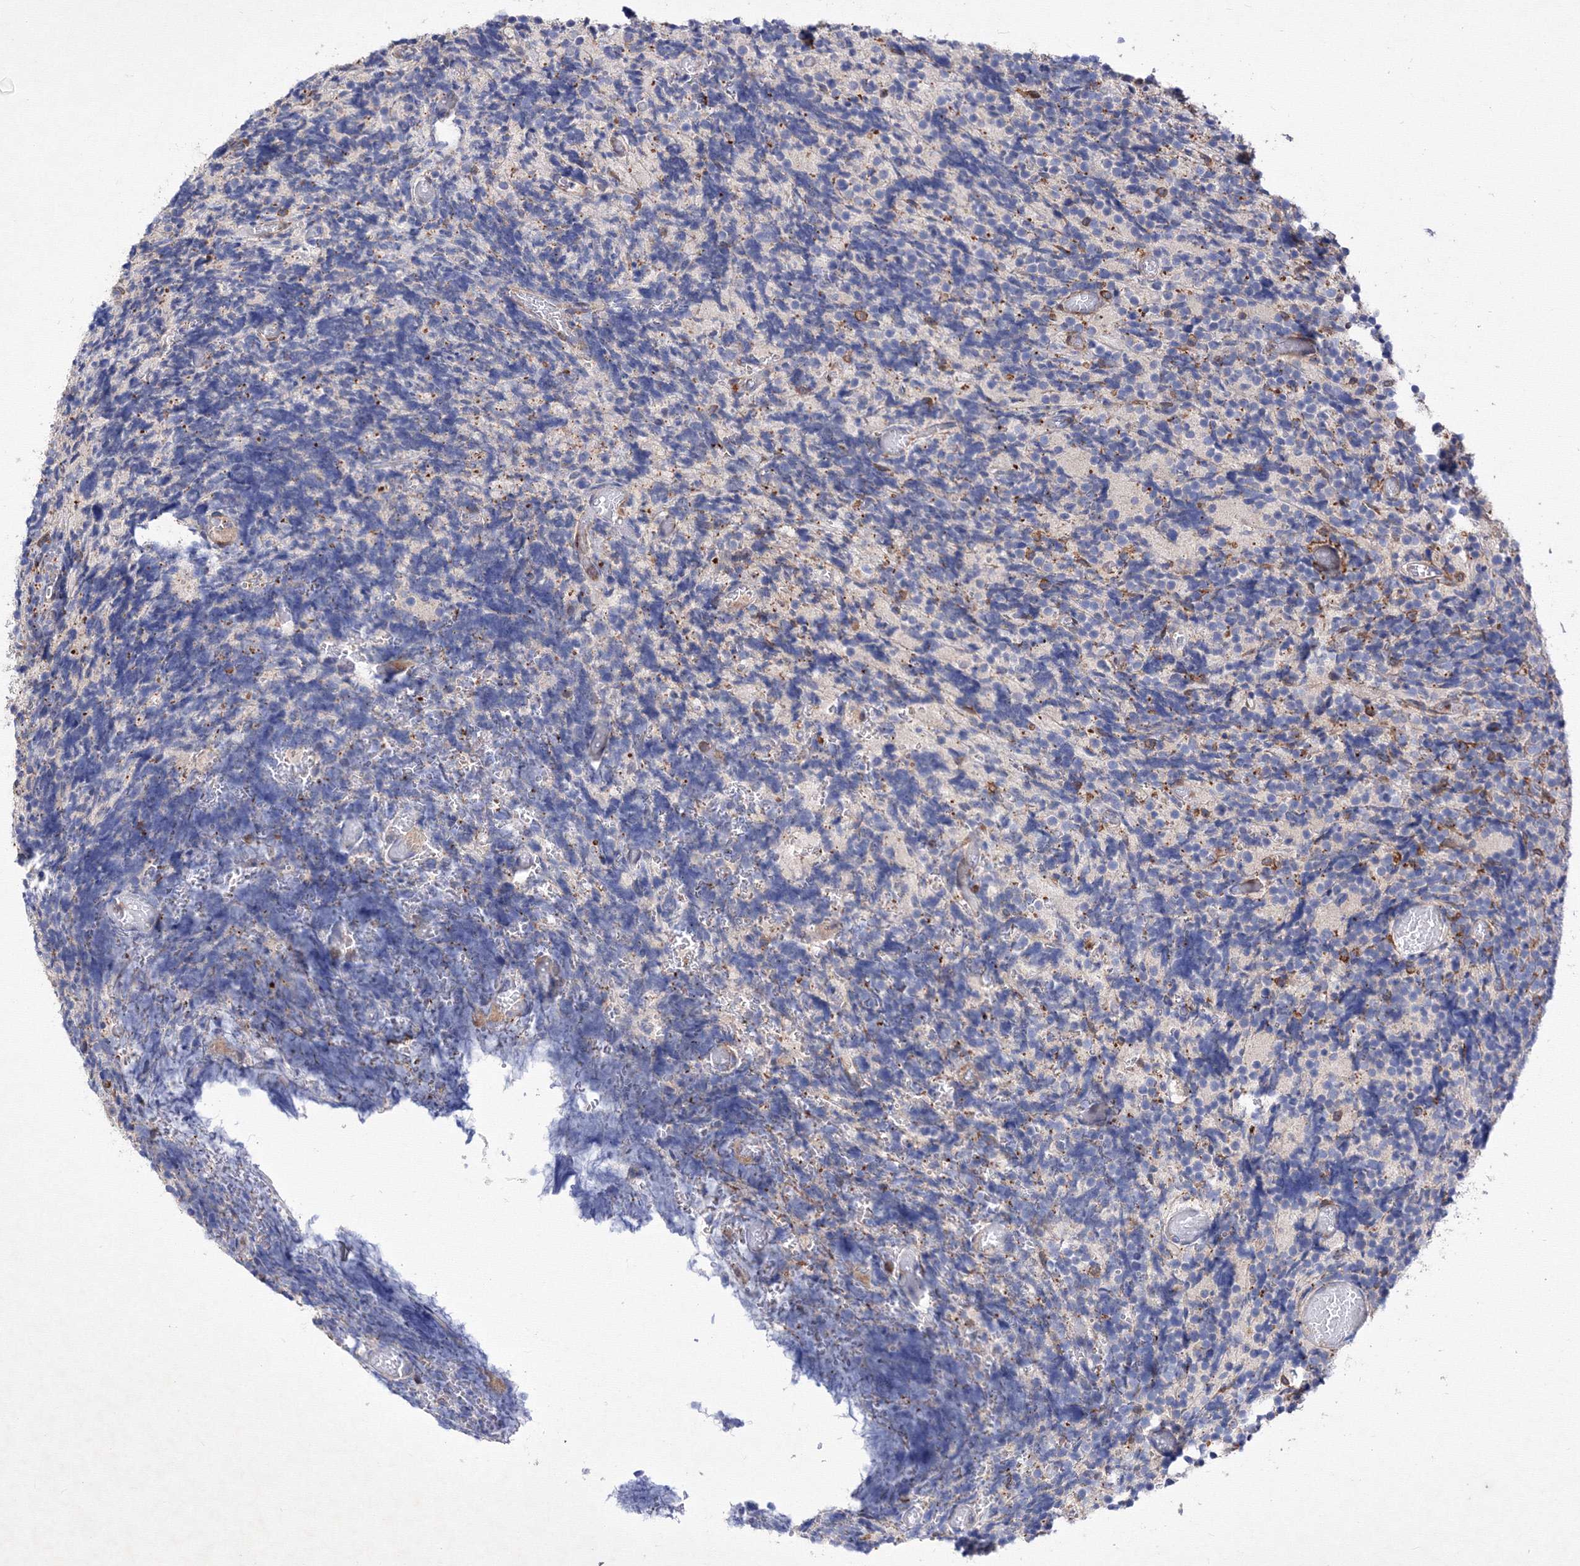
{"staining": {"intensity": "negative", "quantity": "none", "location": "none"}, "tissue": "glioma", "cell_type": "Tumor cells", "image_type": "cancer", "snomed": [{"axis": "morphology", "description": "Glioma, malignant, Low grade"}, {"axis": "topography", "description": "Brain"}], "caption": "Immunohistochemical staining of human glioma exhibits no significant positivity in tumor cells.", "gene": "SNX18", "patient": {"sex": "female", "age": 1}}